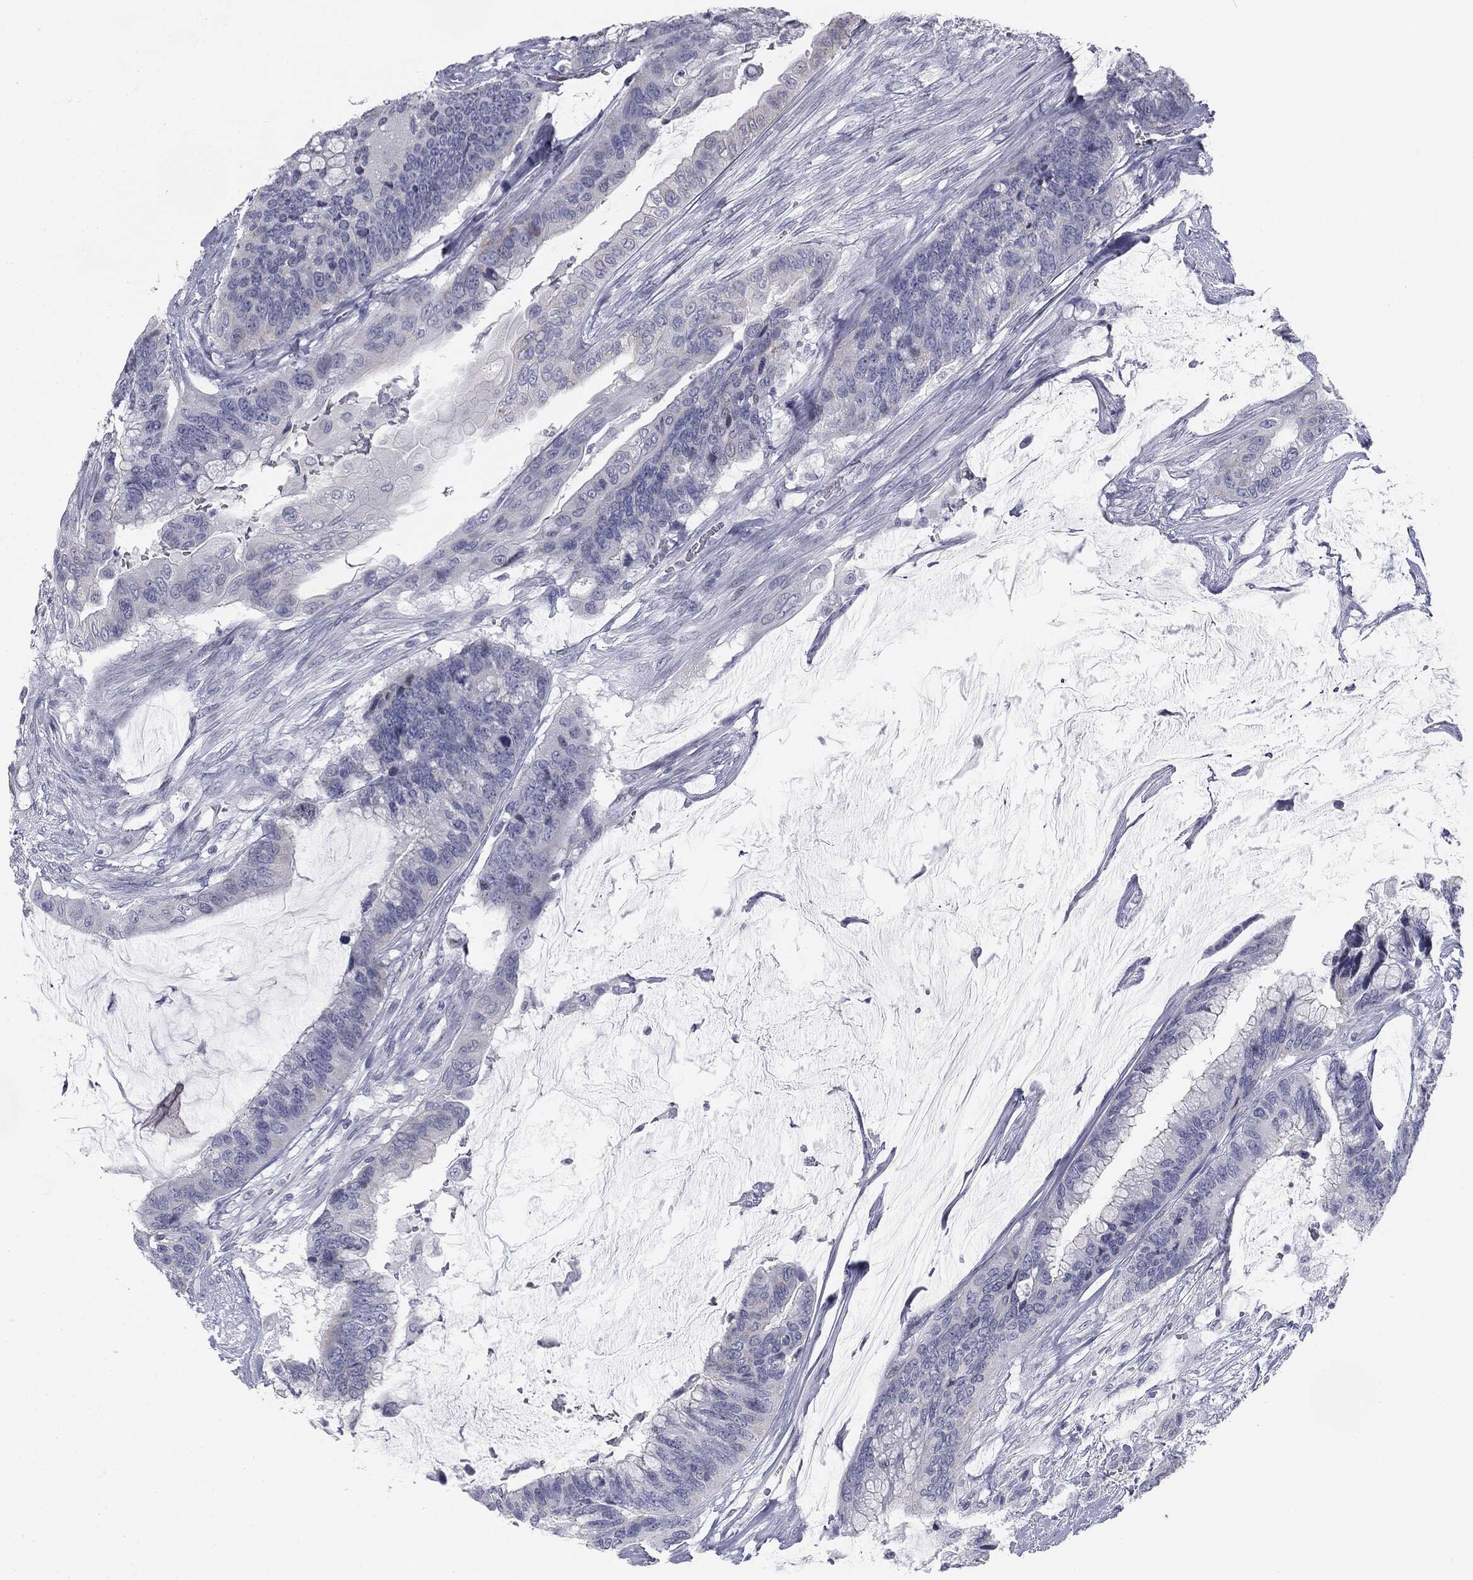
{"staining": {"intensity": "negative", "quantity": "none", "location": "none"}, "tissue": "colorectal cancer", "cell_type": "Tumor cells", "image_type": "cancer", "snomed": [{"axis": "morphology", "description": "Adenocarcinoma, NOS"}, {"axis": "topography", "description": "Rectum"}], "caption": "Immunohistochemistry of human colorectal cancer (adenocarcinoma) demonstrates no expression in tumor cells. (Stains: DAB (3,3'-diaminobenzidine) immunohistochemistry with hematoxylin counter stain, Microscopy: brightfield microscopy at high magnification).", "gene": "TPO", "patient": {"sex": "female", "age": 59}}